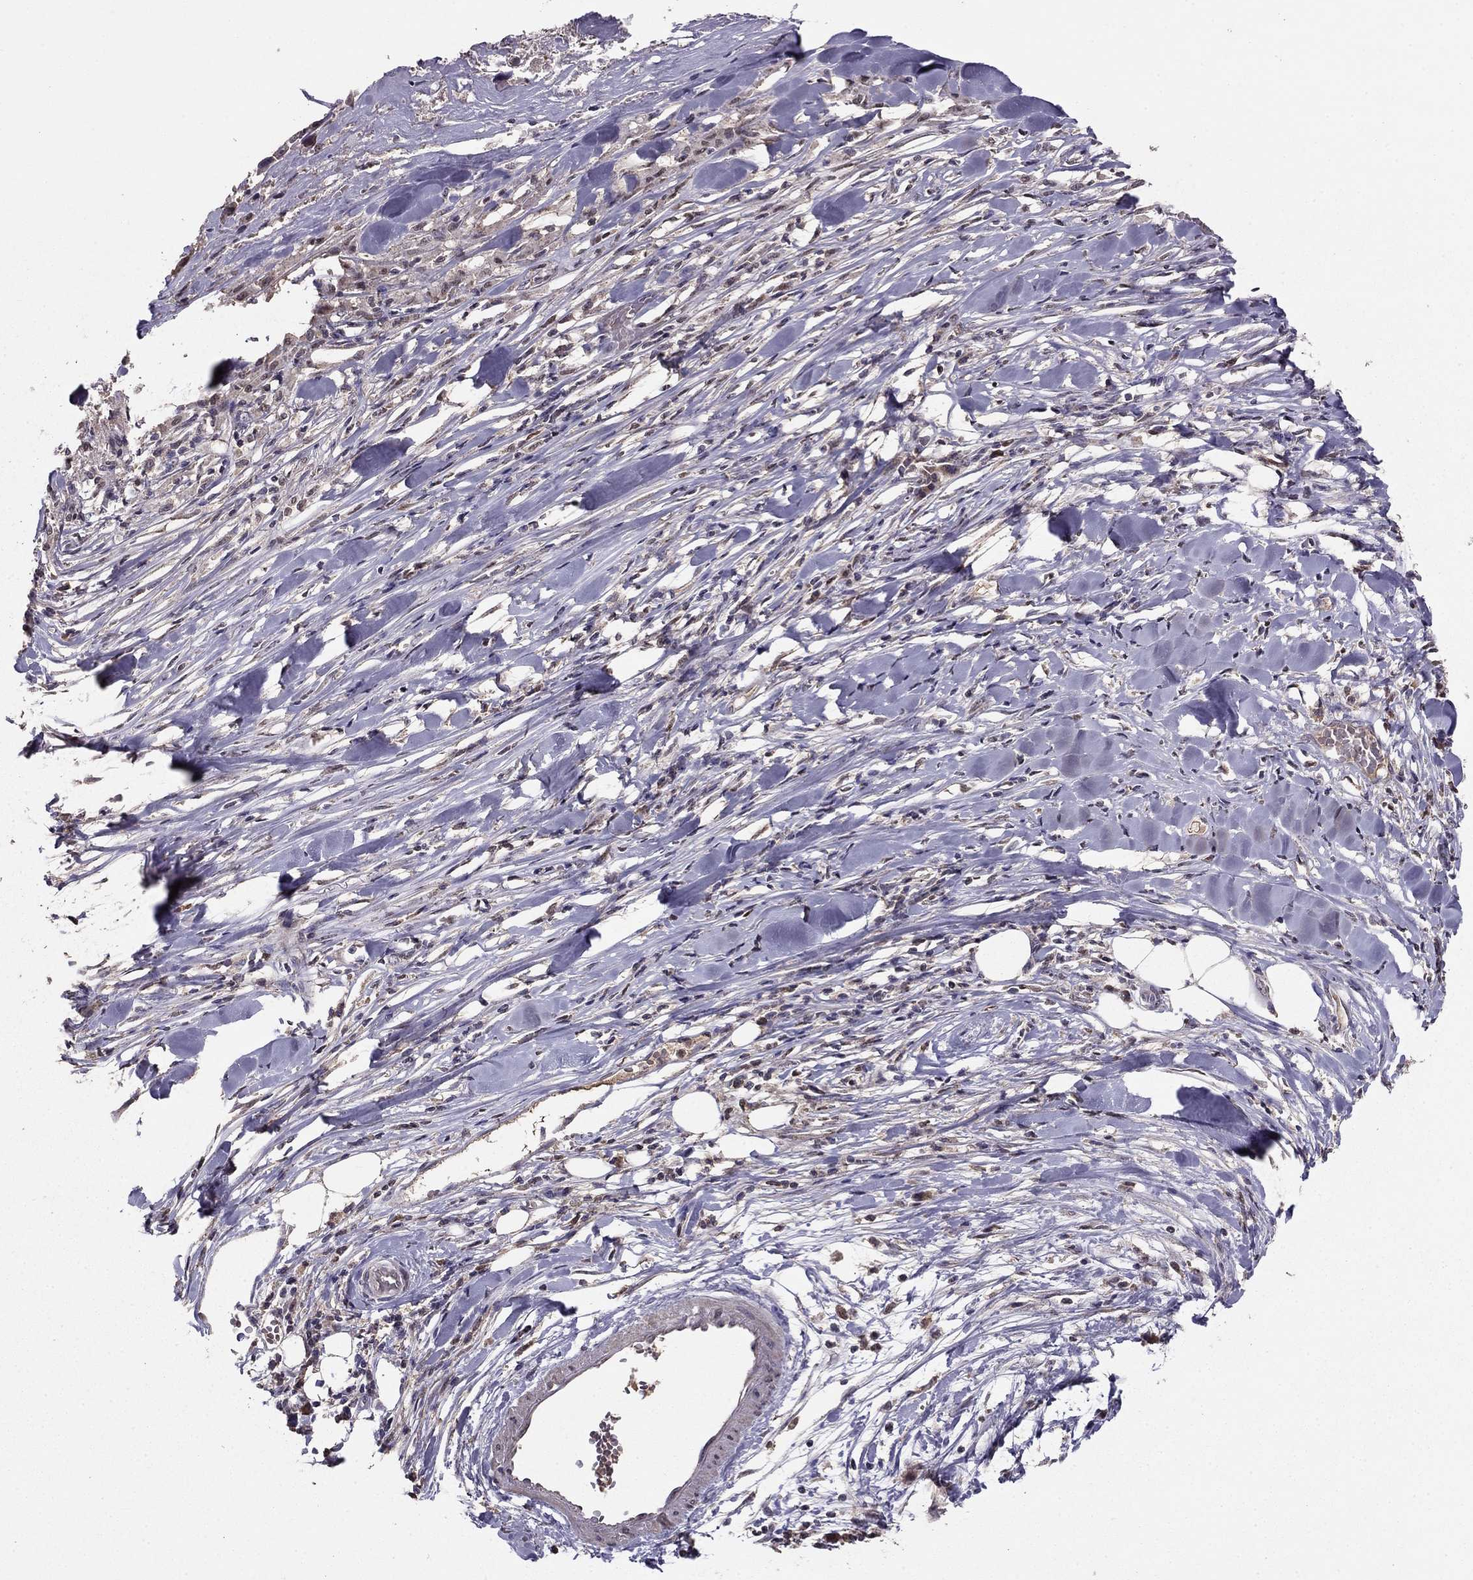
{"staining": {"intensity": "negative", "quantity": "none", "location": "none"}, "tissue": "melanoma", "cell_type": "Tumor cells", "image_type": "cancer", "snomed": [{"axis": "morphology", "description": "Malignant melanoma, Metastatic site"}, {"axis": "topography", "description": "Lymph node"}], "caption": "There is no significant positivity in tumor cells of malignant melanoma (metastatic site).", "gene": "HCN1", "patient": {"sex": "male", "age": 50}}